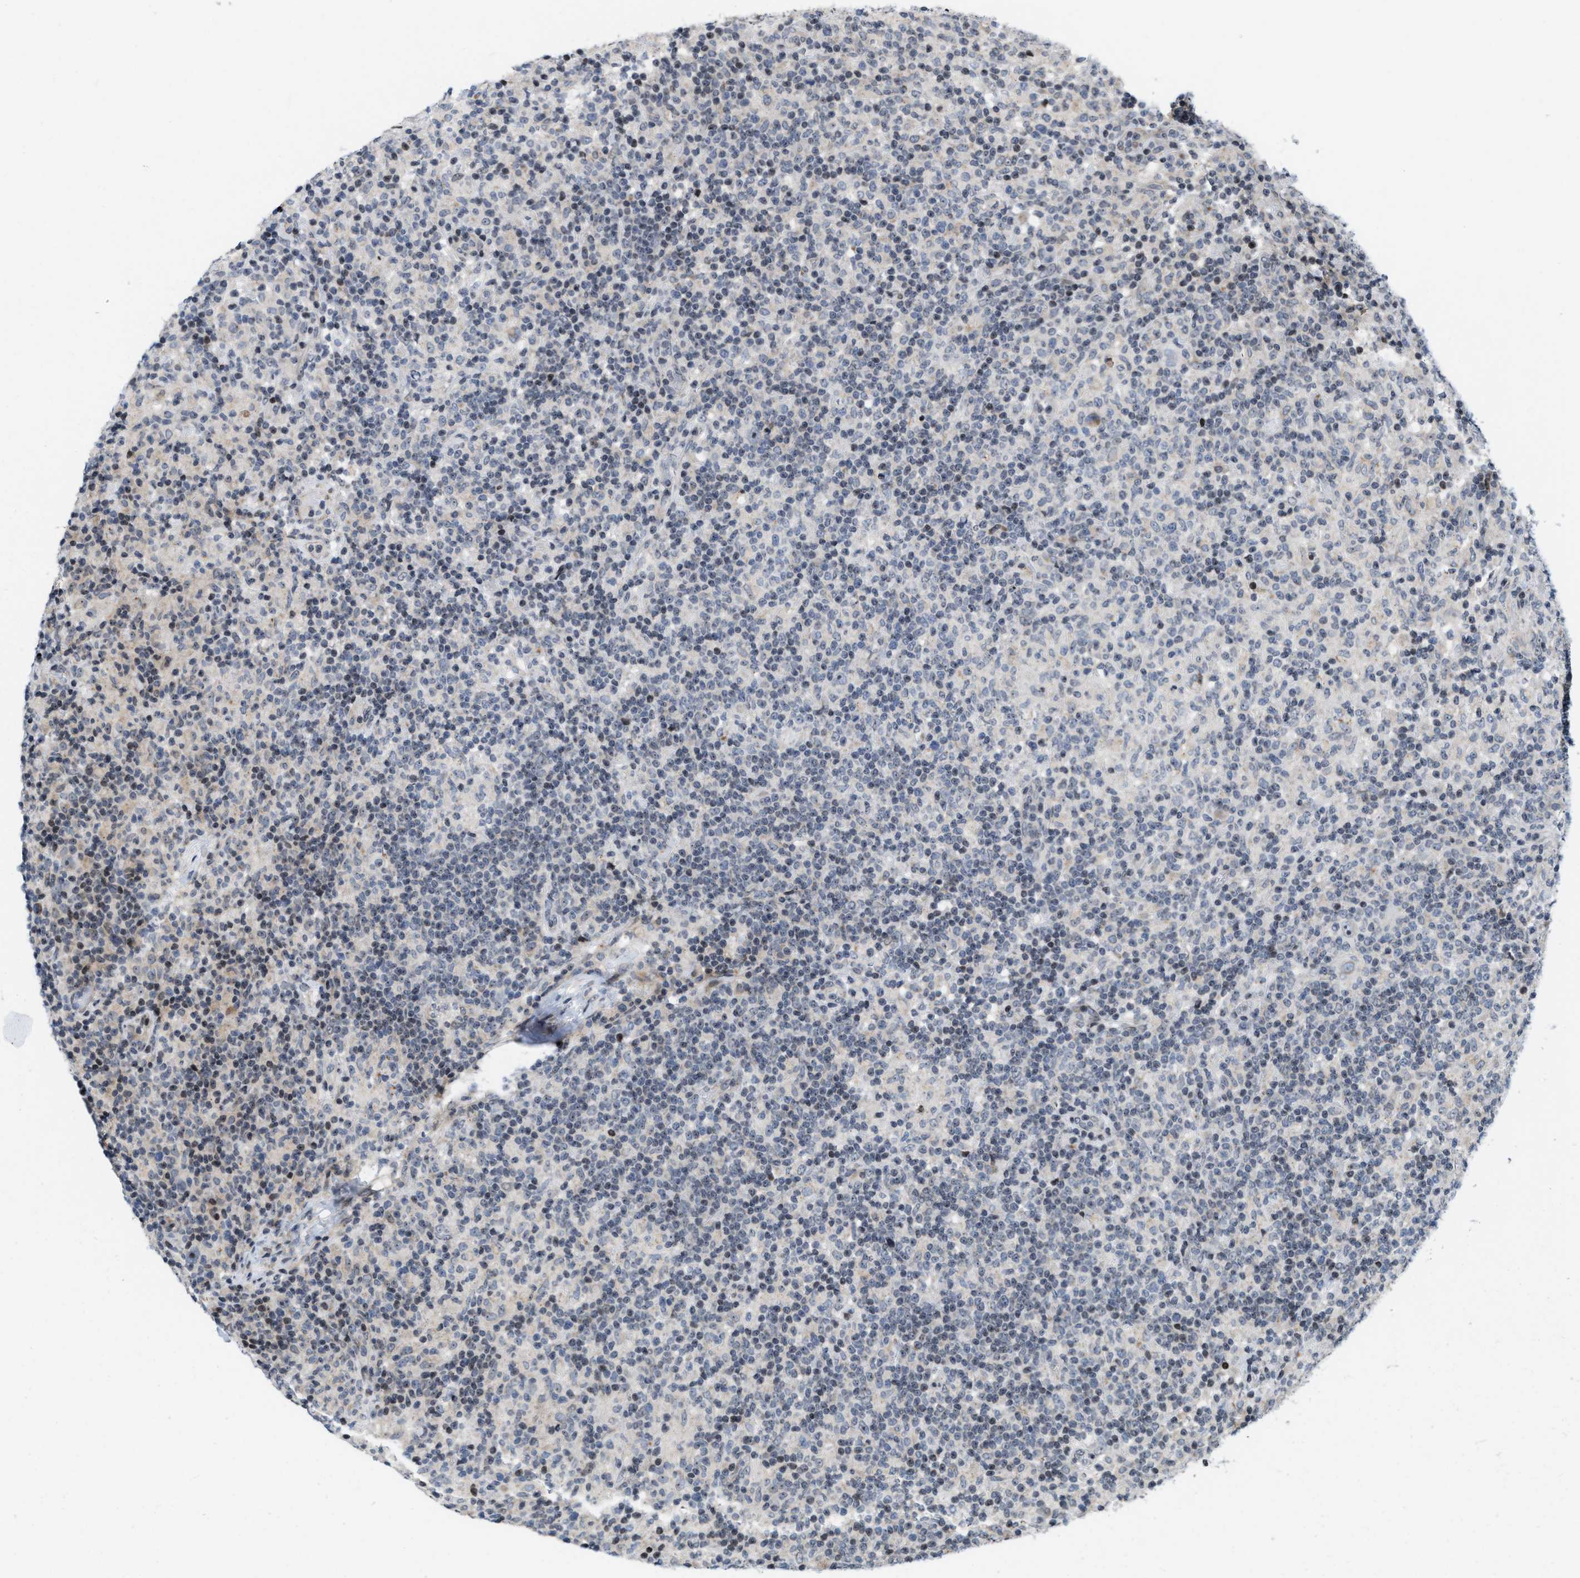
{"staining": {"intensity": "negative", "quantity": "none", "location": "none"}, "tissue": "lymphoma", "cell_type": "Tumor cells", "image_type": "cancer", "snomed": [{"axis": "morphology", "description": "Hodgkin's disease, NOS"}, {"axis": "topography", "description": "Lymph node"}], "caption": "Immunohistochemical staining of lymphoma displays no significant positivity in tumor cells.", "gene": "PDZD2", "patient": {"sex": "male", "age": 70}}